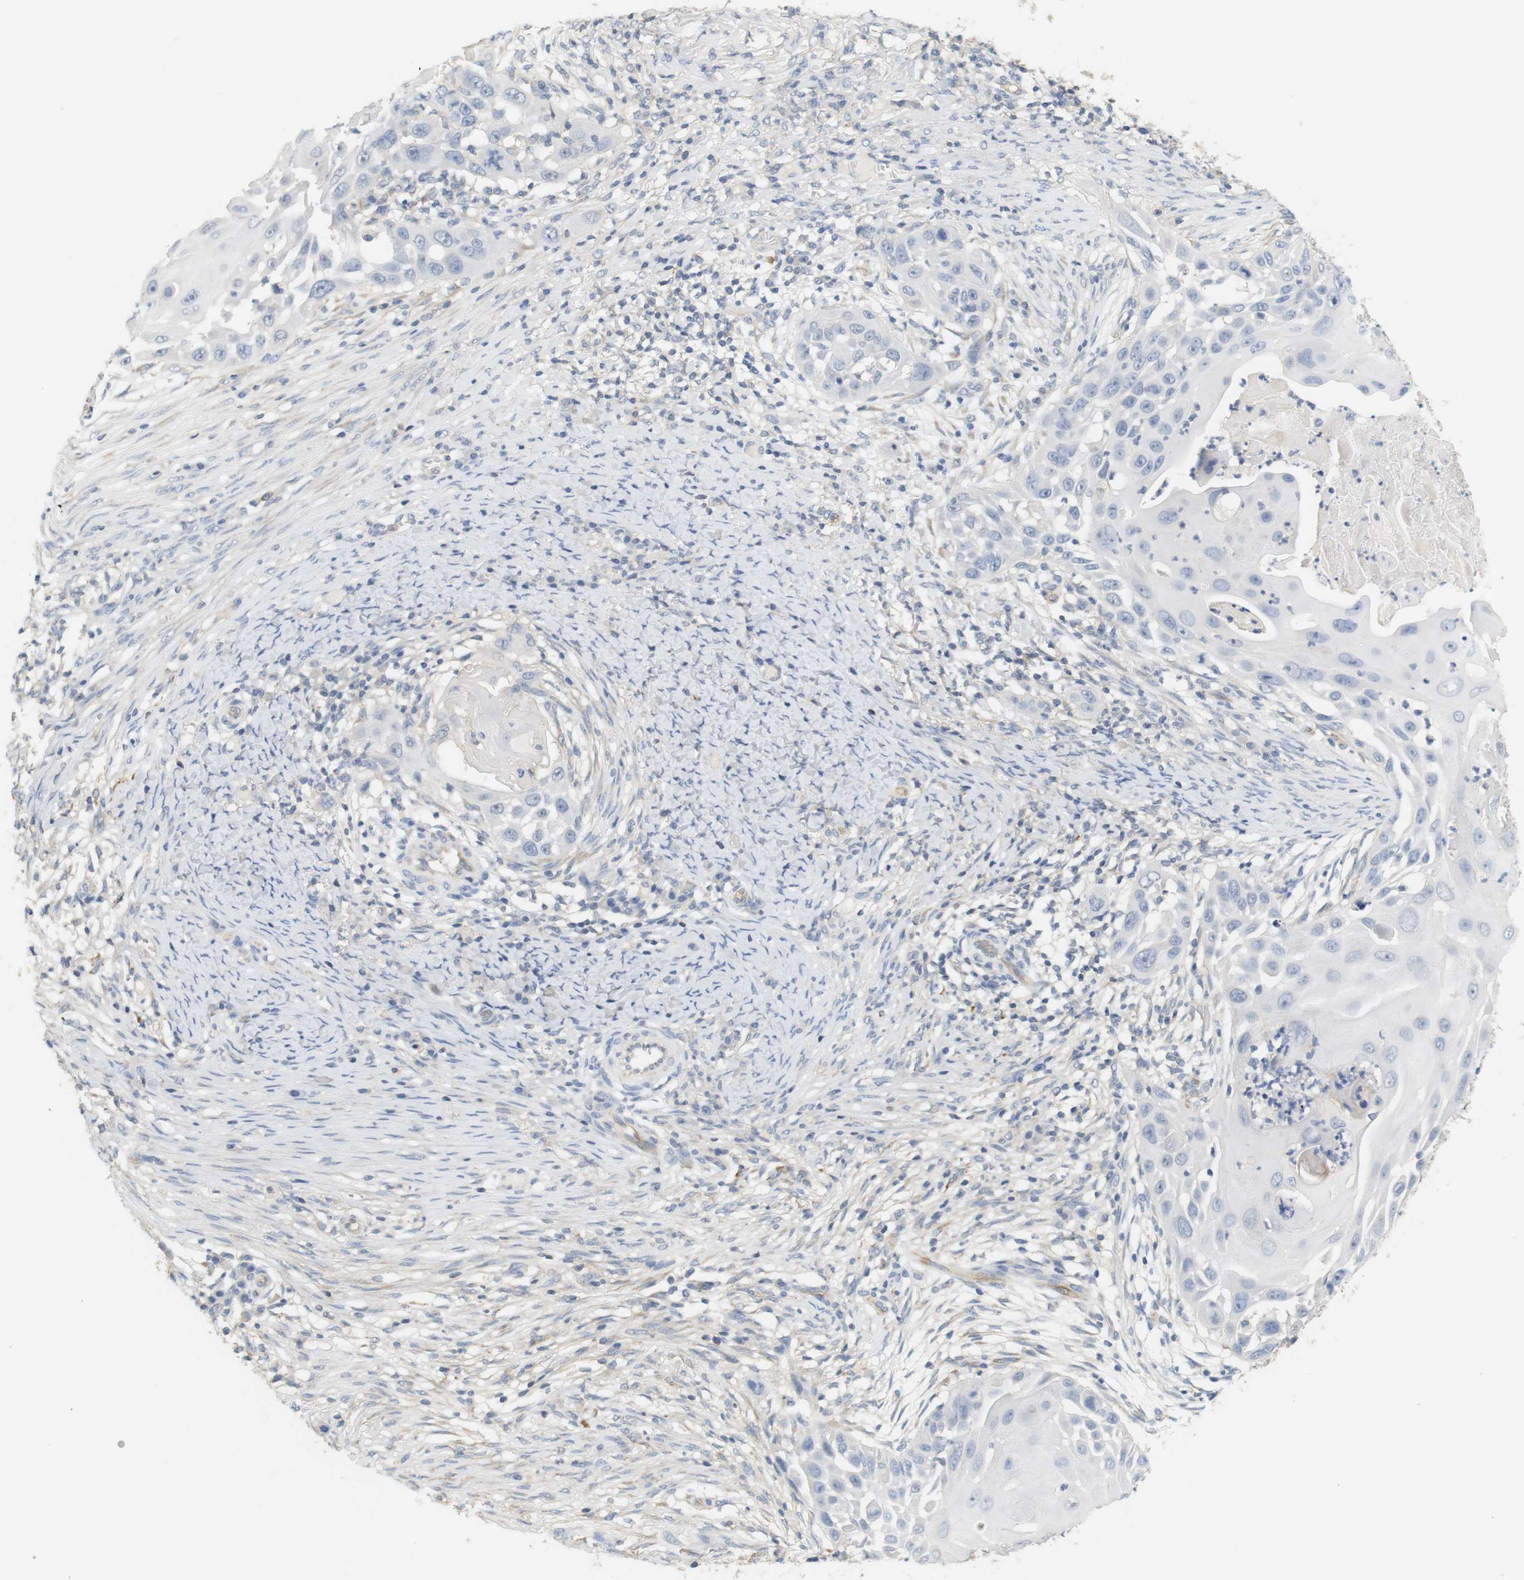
{"staining": {"intensity": "negative", "quantity": "none", "location": "none"}, "tissue": "skin cancer", "cell_type": "Tumor cells", "image_type": "cancer", "snomed": [{"axis": "morphology", "description": "Squamous cell carcinoma, NOS"}, {"axis": "topography", "description": "Skin"}], "caption": "Tumor cells show no significant protein positivity in skin cancer.", "gene": "OSR1", "patient": {"sex": "female", "age": 44}}